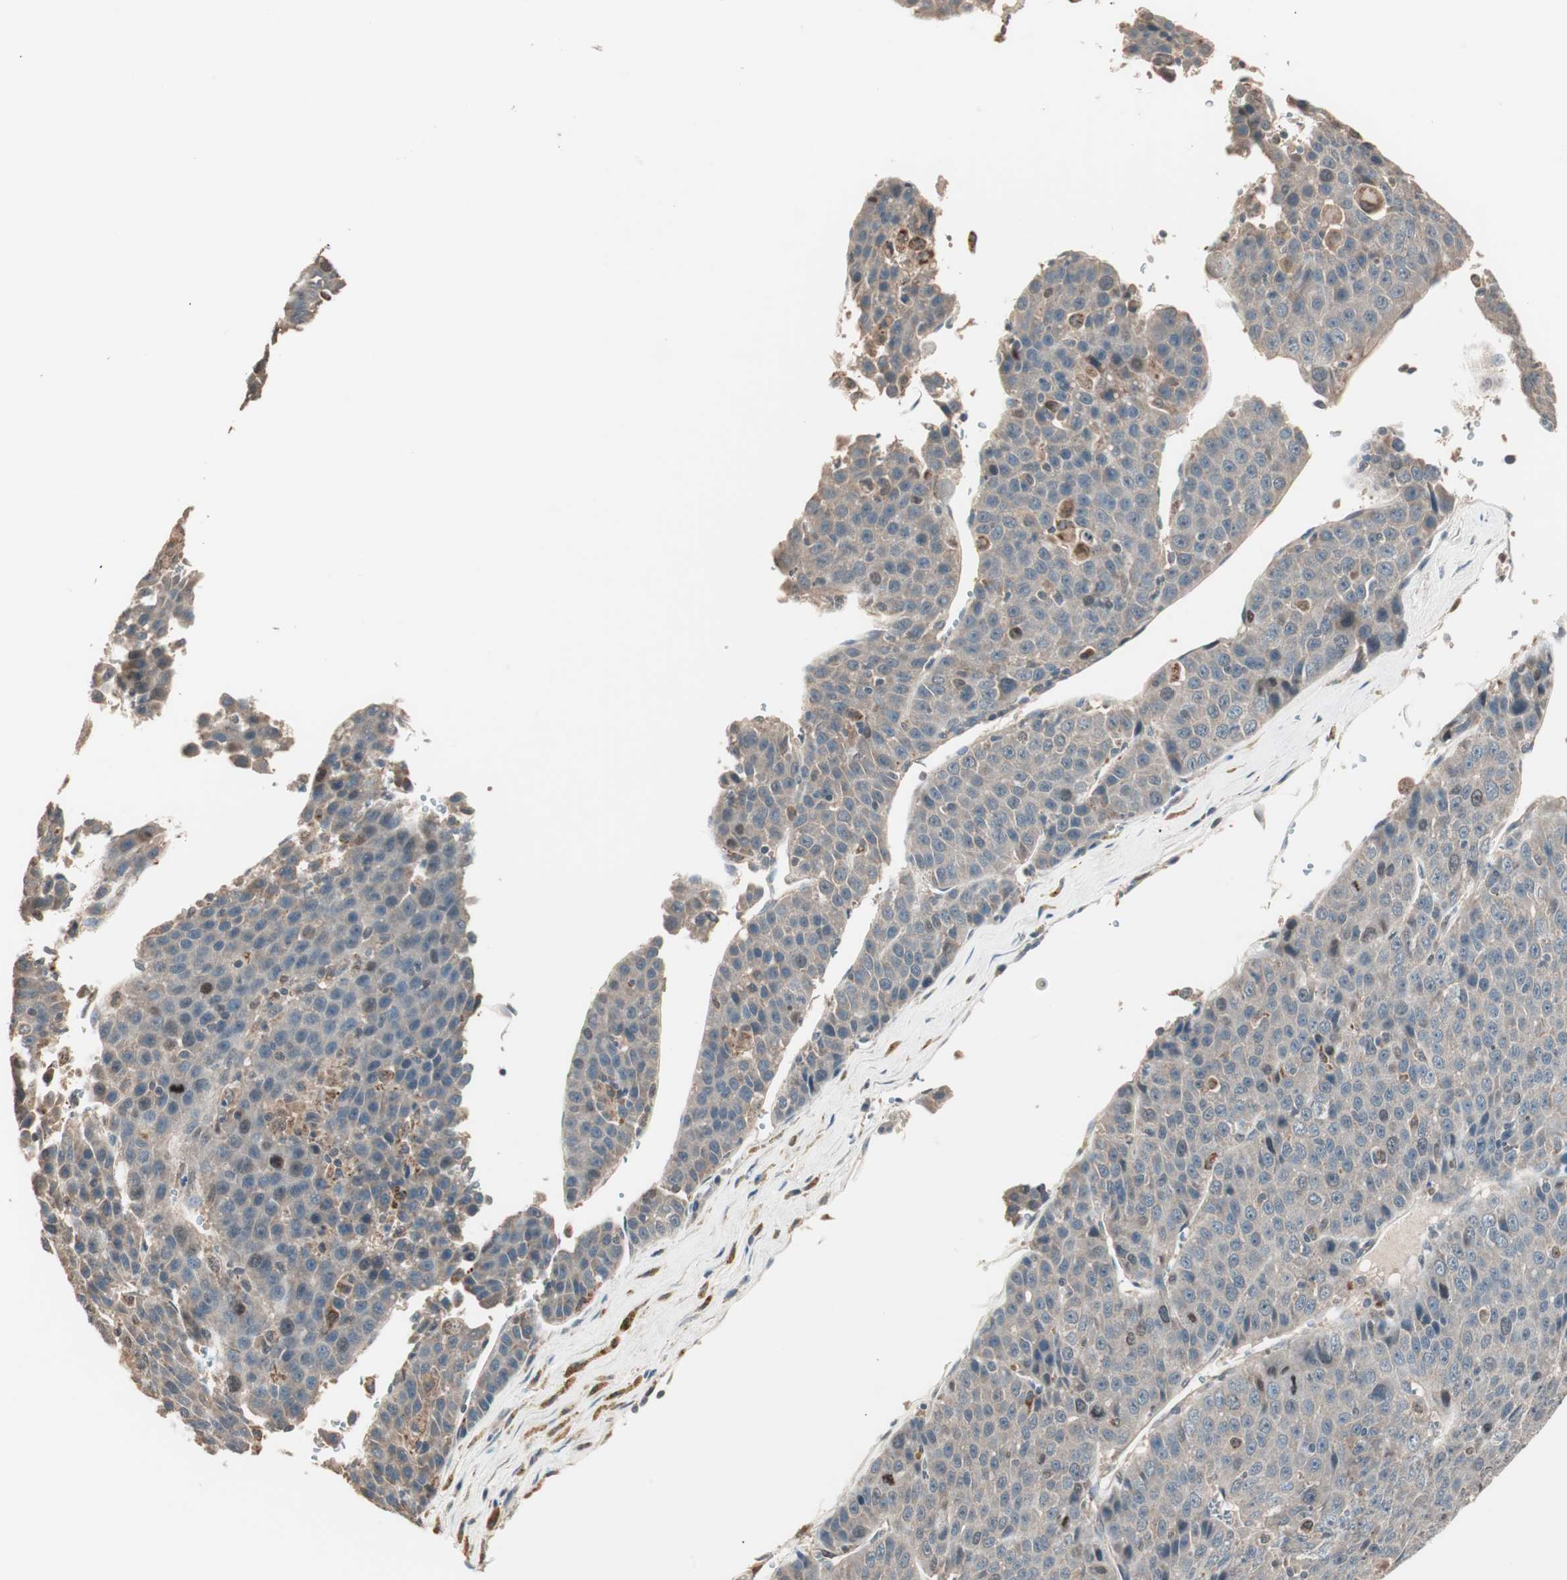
{"staining": {"intensity": "weak", "quantity": ">75%", "location": "cytoplasmic/membranous,nuclear"}, "tissue": "liver cancer", "cell_type": "Tumor cells", "image_type": "cancer", "snomed": [{"axis": "morphology", "description": "Carcinoma, Hepatocellular, NOS"}, {"axis": "topography", "description": "Liver"}], "caption": "A high-resolution photomicrograph shows immunohistochemistry staining of hepatocellular carcinoma (liver), which shows weak cytoplasmic/membranous and nuclear expression in about >75% of tumor cells.", "gene": "NFRKB", "patient": {"sex": "female", "age": 53}}